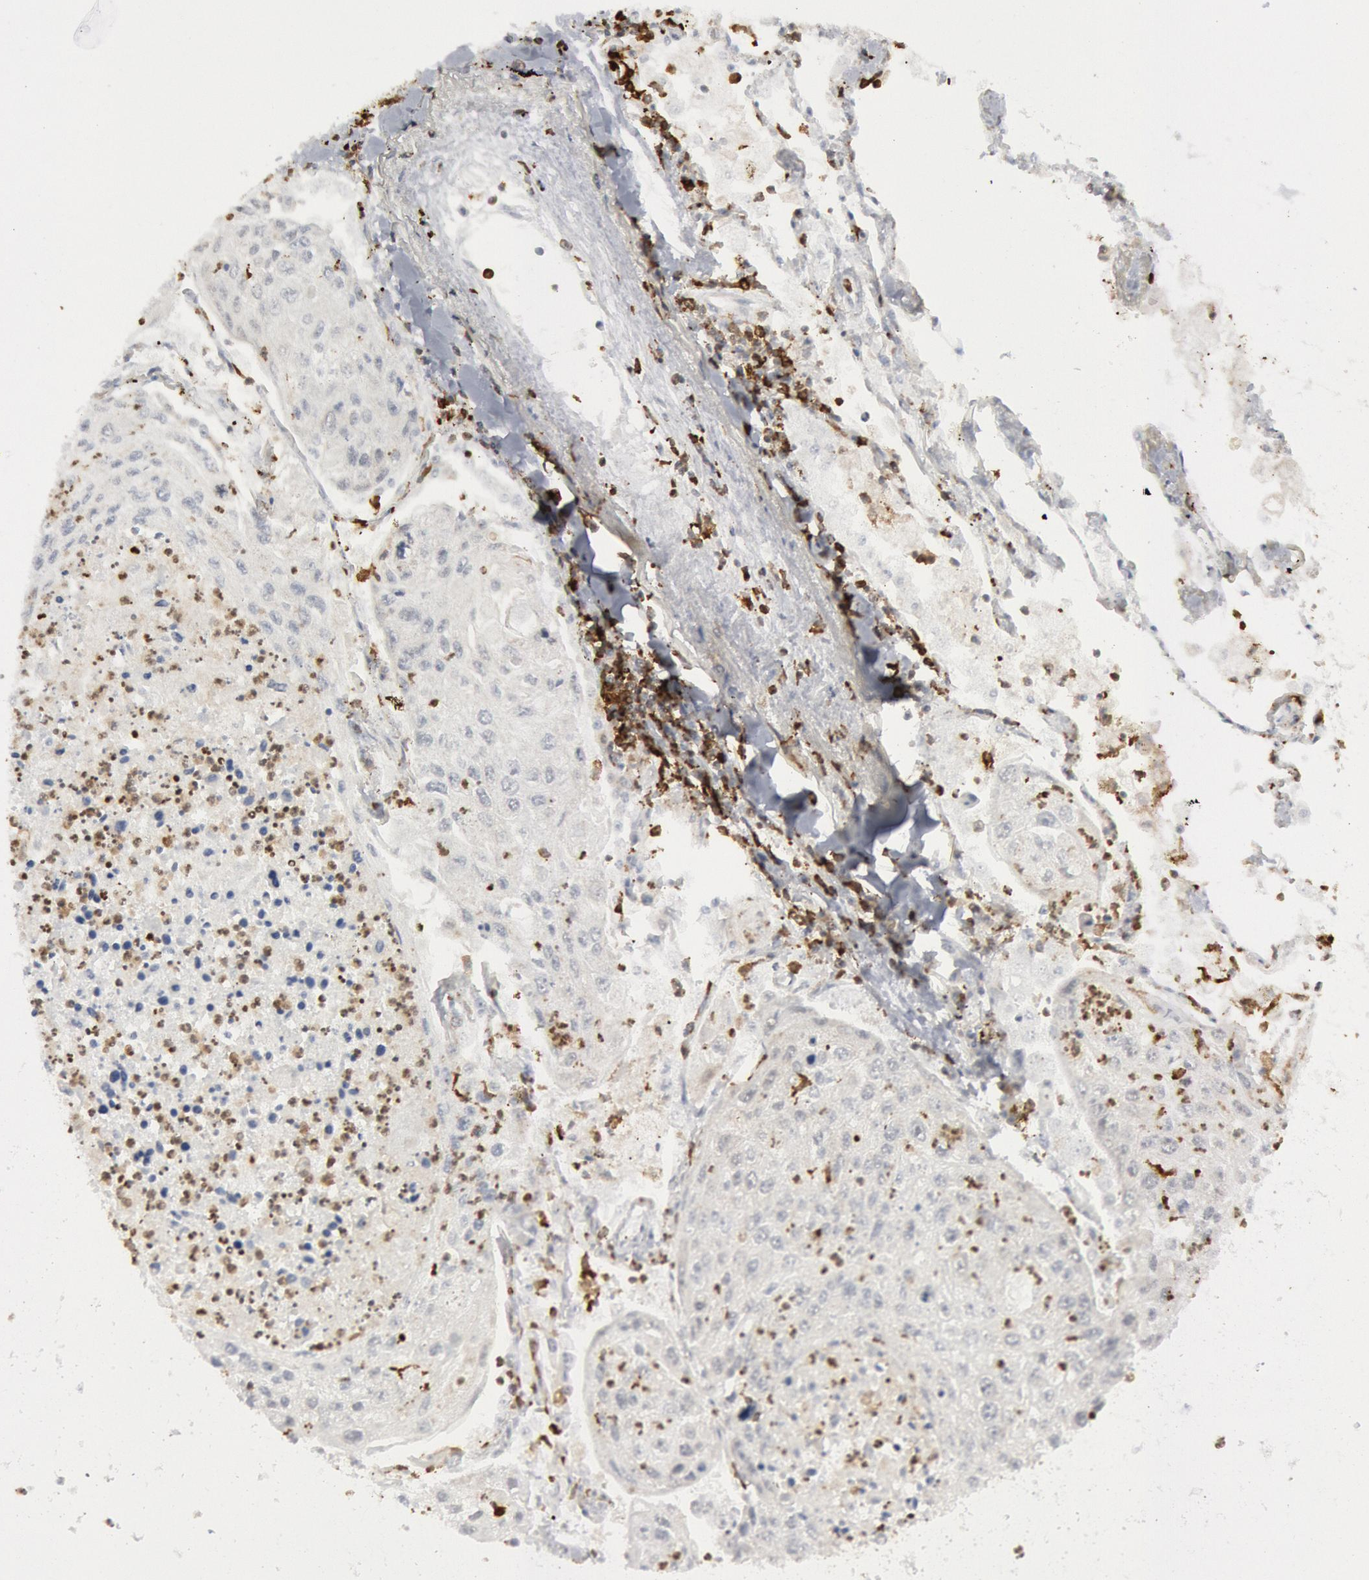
{"staining": {"intensity": "negative", "quantity": "none", "location": "none"}, "tissue": "lung cancer", "cell_type": "Tumor cells", "image_type": "cancer", "snomed": [{"axis": "morphology", "description": "Squamous cell carcinoma, NOS"}, {"axis": "topography", "description": "Lung"}], "caption": "The immunohistochemistry image has no significant expression in tumor cells of lung squamous cell carcinoma tissue.", "gene": "PTPN6", "patient": {"sex": "male", "age": 75}}